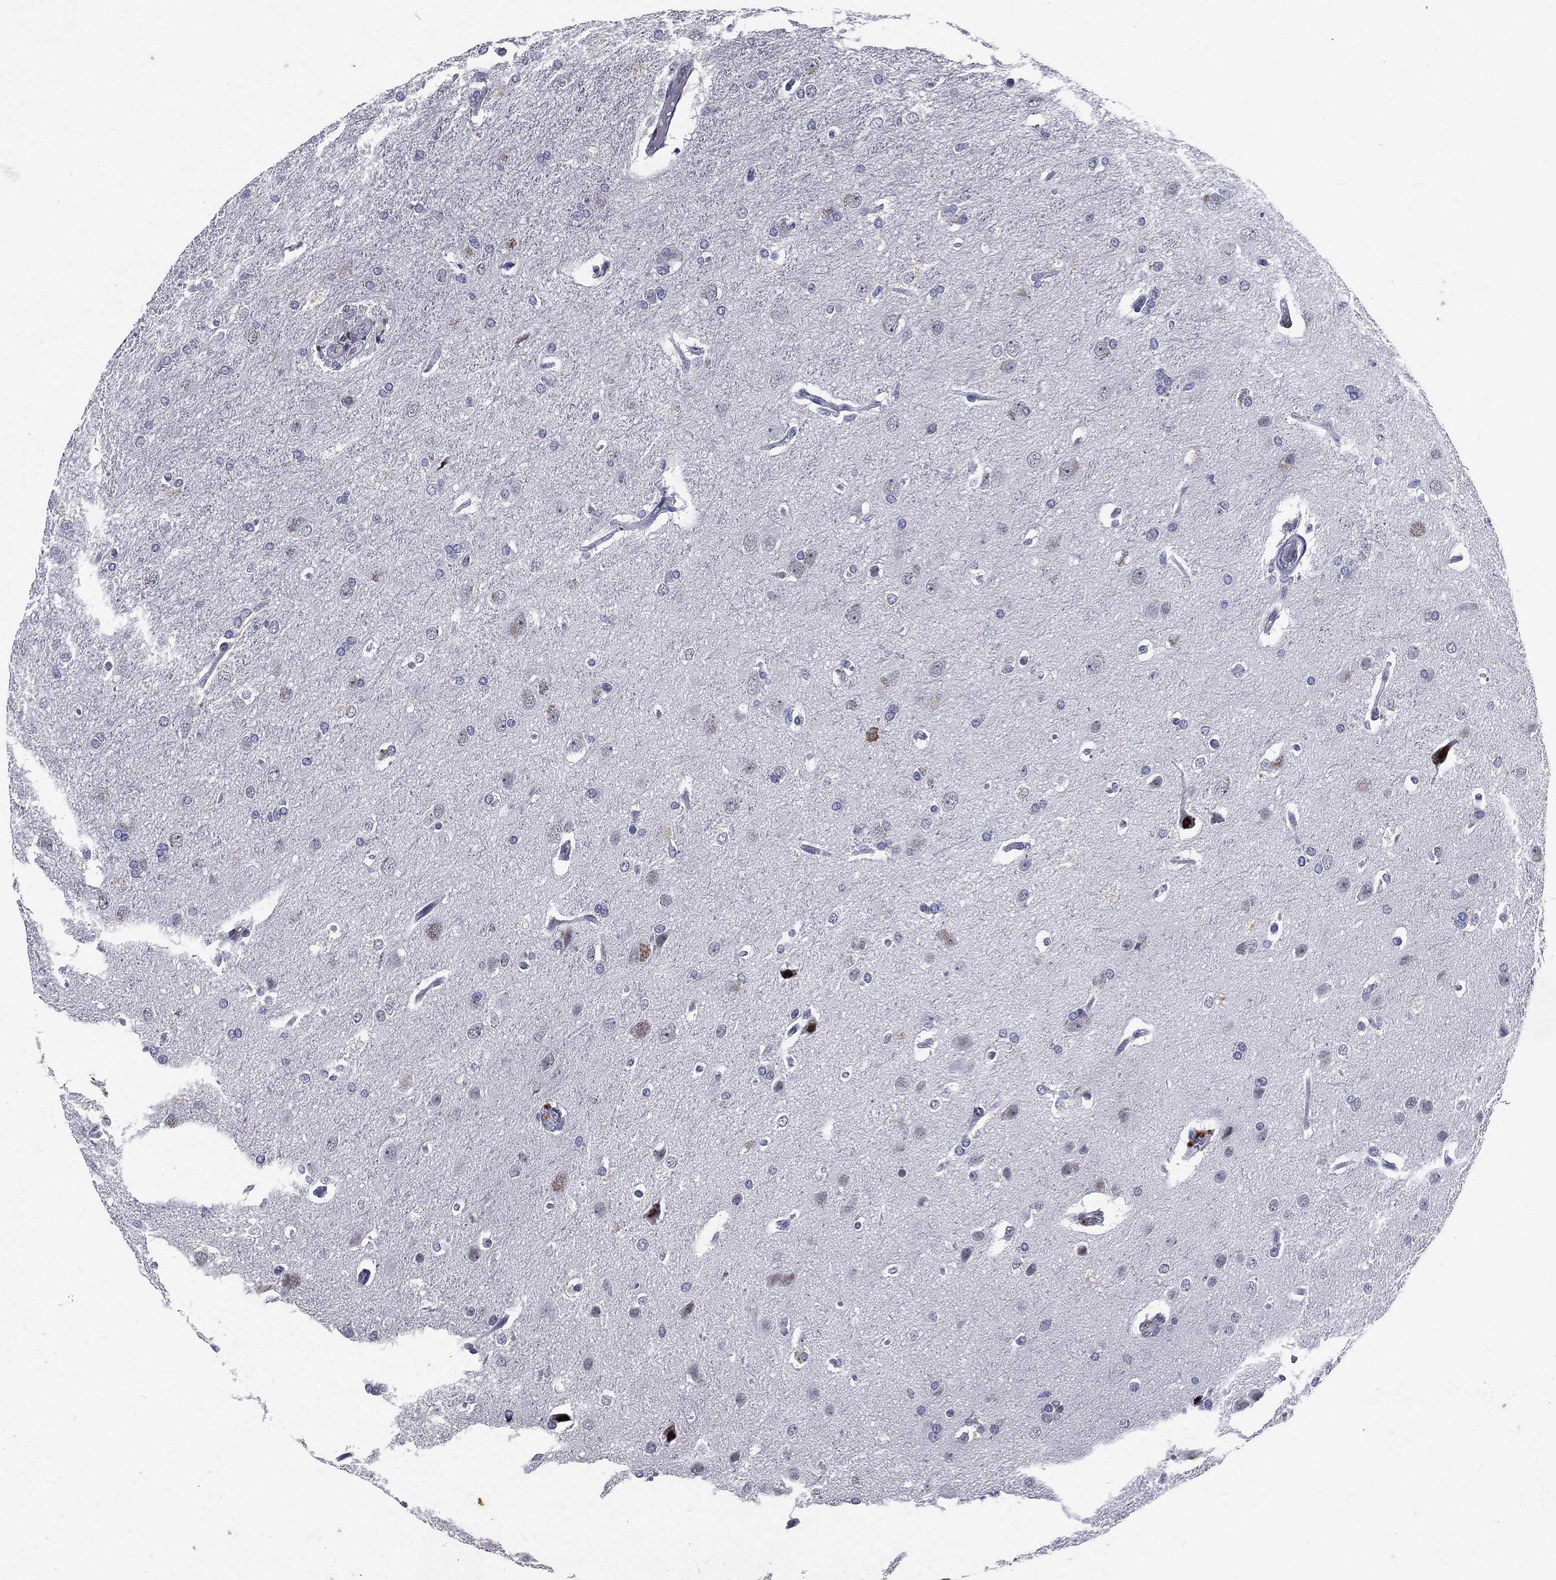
{"staining": {"intensity": "negative", "quantity": "none", "location": "none"}, "tissue": "glioma", "cell_type": "Tumor cells", "image_type": "cancer", "snomed": [{"axis": "morphology", "description": "Glioma, malignant, High grade"}, {"axis": "topography", "description": "Brain"}], "caption": "Tumor cells are negative for brown protein staining in glioma. Nuclei are stained in blue.", "gene": "IFT27", "patient": {"sex": "male", "age": 68}}